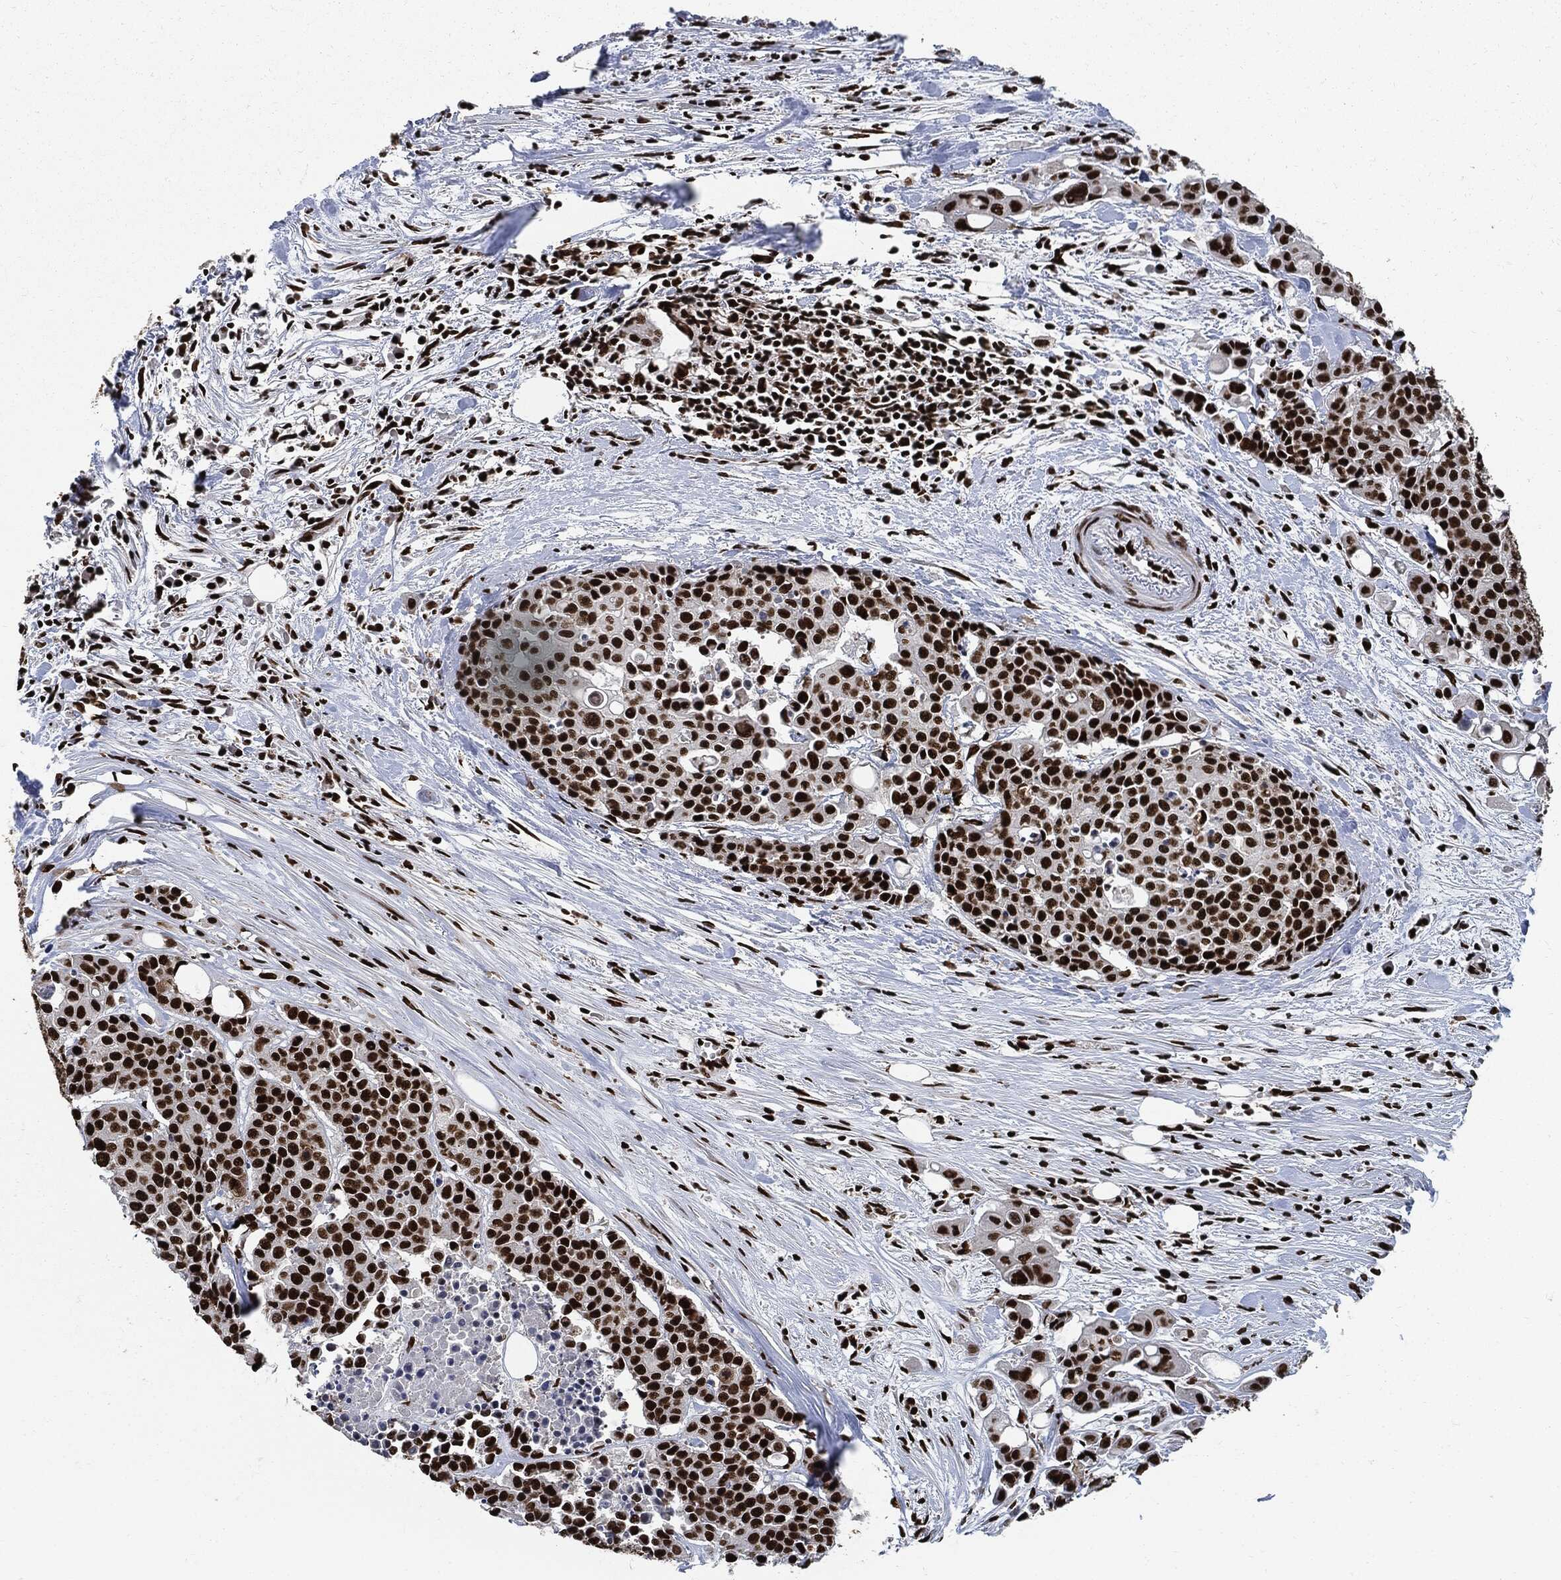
{"staining": {"intensity": "strong", "quantity": ">75%", "location": "nuclear"}, "tissue": "carcinoid", "cell_type": "Tumor cells", "image_type": "cancer", "snomed": [{"axis": "morphology", "description": "Carcinoid, malignant, NOS"}, {"axis": "topography", "description": "Colon"}], "caption": "Human carcinoid (malignant) stained for a protein (brown) demonstrates strong nuclear positive expression in about >75% of tumor cells.", "gene": "RECQL", "patient": {"sex": "male", "age": 81}}